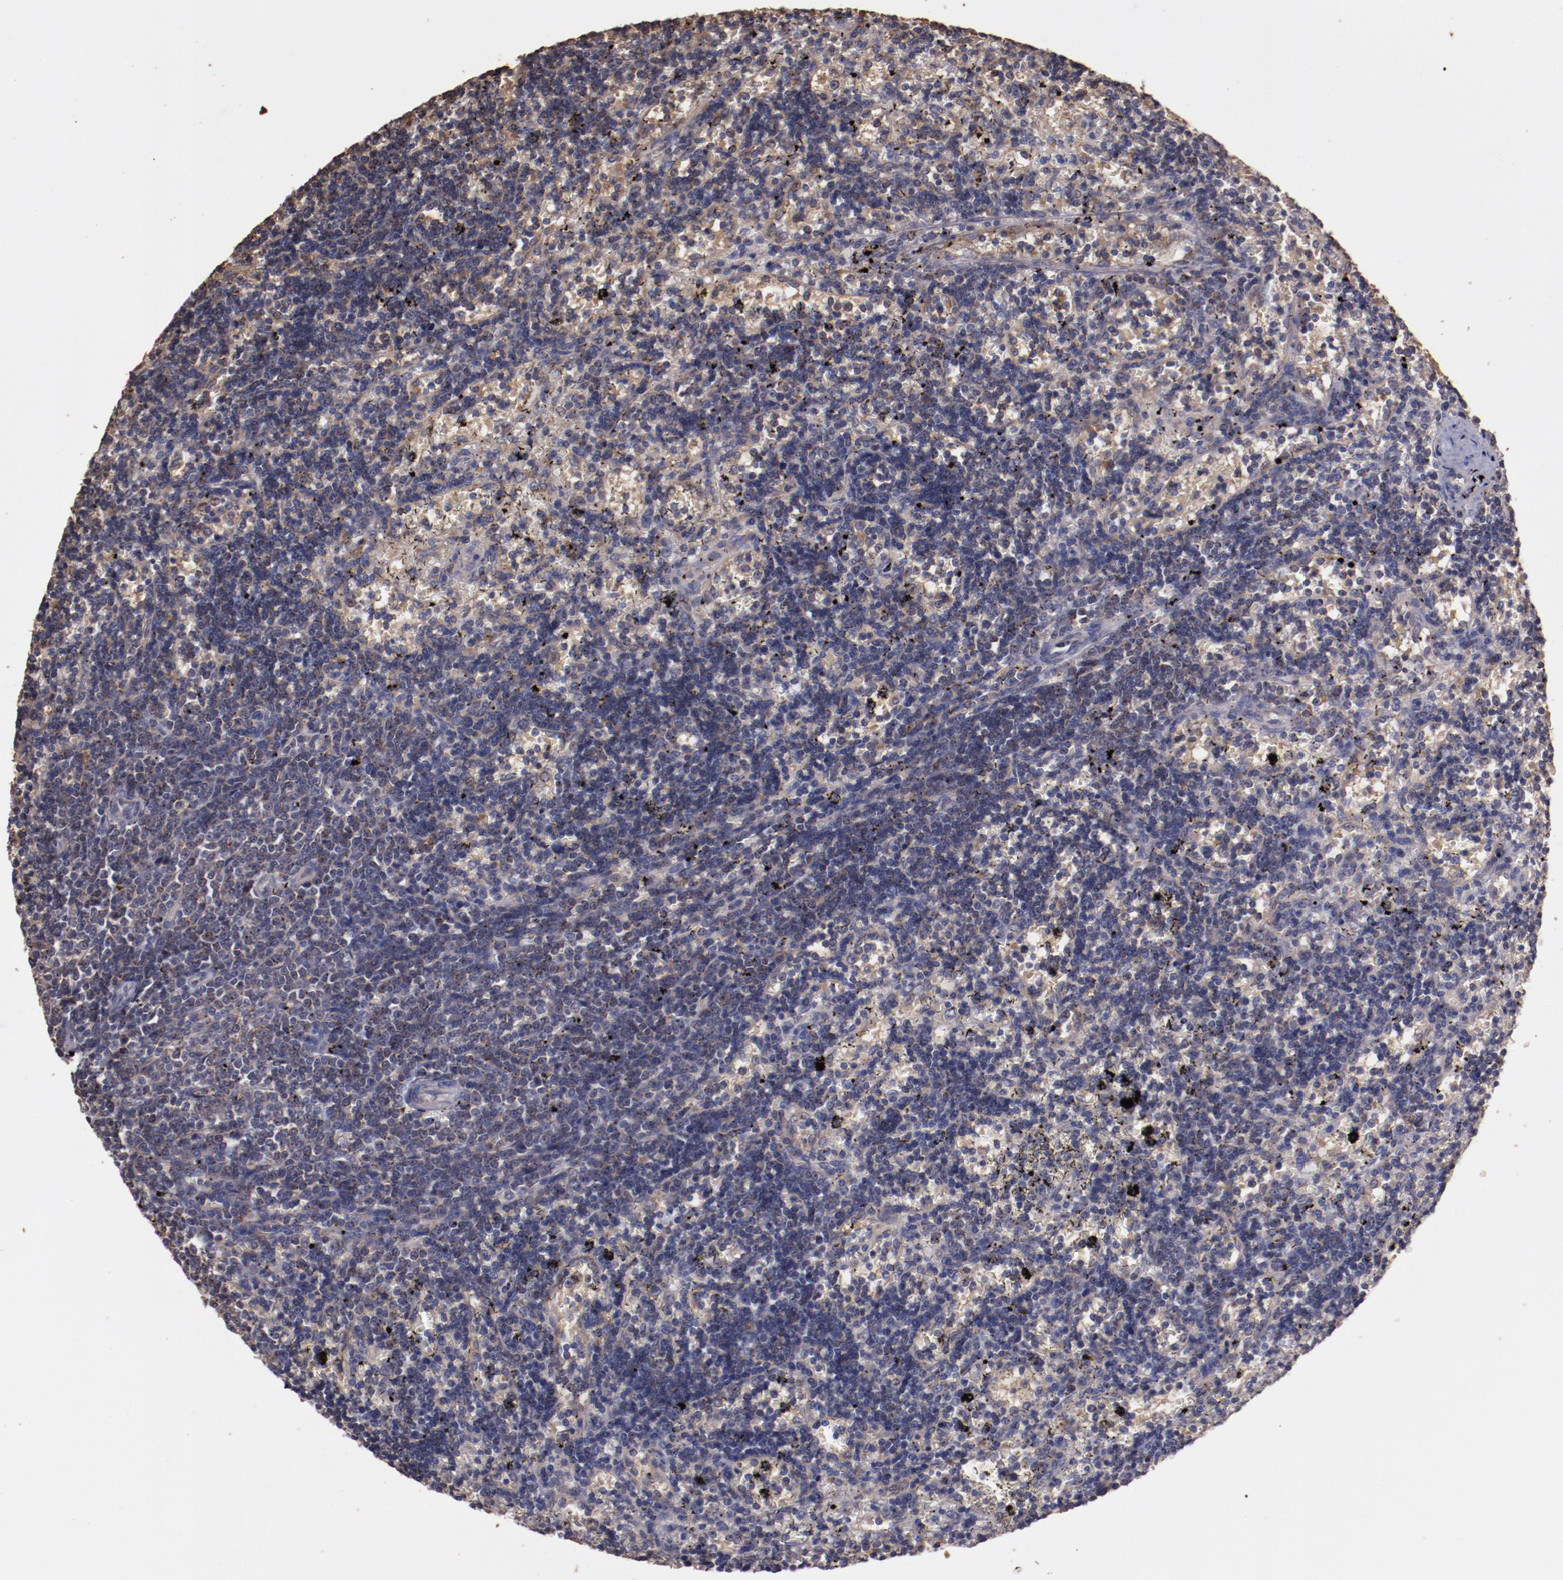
{"staining": {"intensity": "weak", "quantity": "<25%", "location": "cytoplasmic/membranous"}, "tissue": "lymphoma", "cell_type": "Tumor cells", "image_type": "cancer", "snomed": [{"axis": "morphology", "description": "Malignant lymphoma, non-Hodgkin's type, Low grade"}, {"axis": "topography", "description": "Spleen"}], "caption": "This is a image of immunohistochemistry staining of low-grade malignant lymphoma, non-Hodgkin's type, which shows no staining in tumor cells.", "gene": "SRRD", "patient": {"sex": "male", "age": 60}}